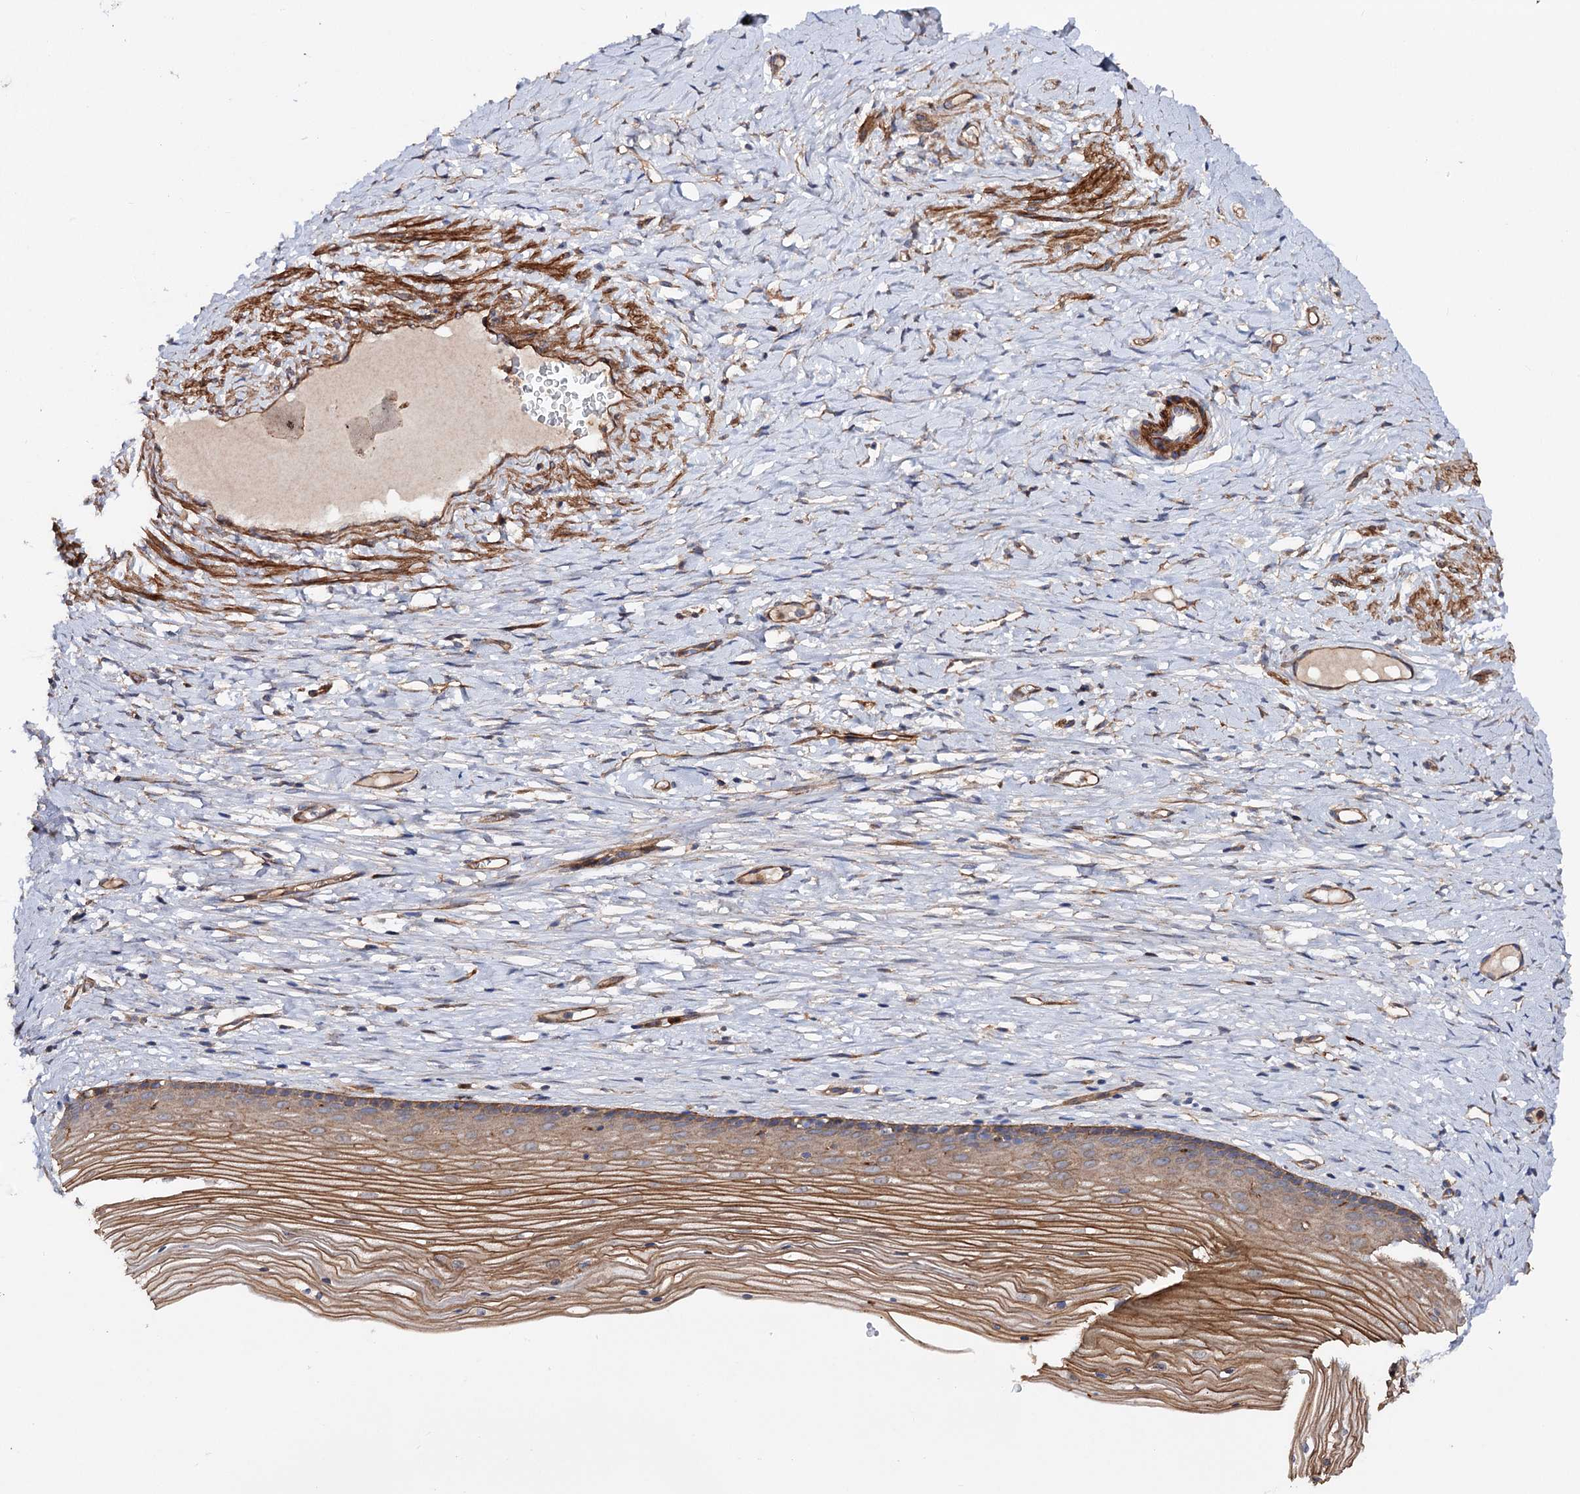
{"staining": {"intensity": "strong", "quantity": "25%-75%", "location": "cytoplasmic/membranous"}, "tissue": "cervix", "cell_type": "Glandular cells", "image_type": "normal", "snomed": [{"axis": "morphology", "description": "Normal tissue, NOS"}, {"axis": "topography", "description": "Cervix"}], "caption": "IHC image of normal human cervix stained for a protein (brown), which exhibits high levels of strong cytoplasmic/membranous expression in about 25%-75% of glandular cells.", "gene": "CSAD", "patient": {"sex": "female", "age": 42}}